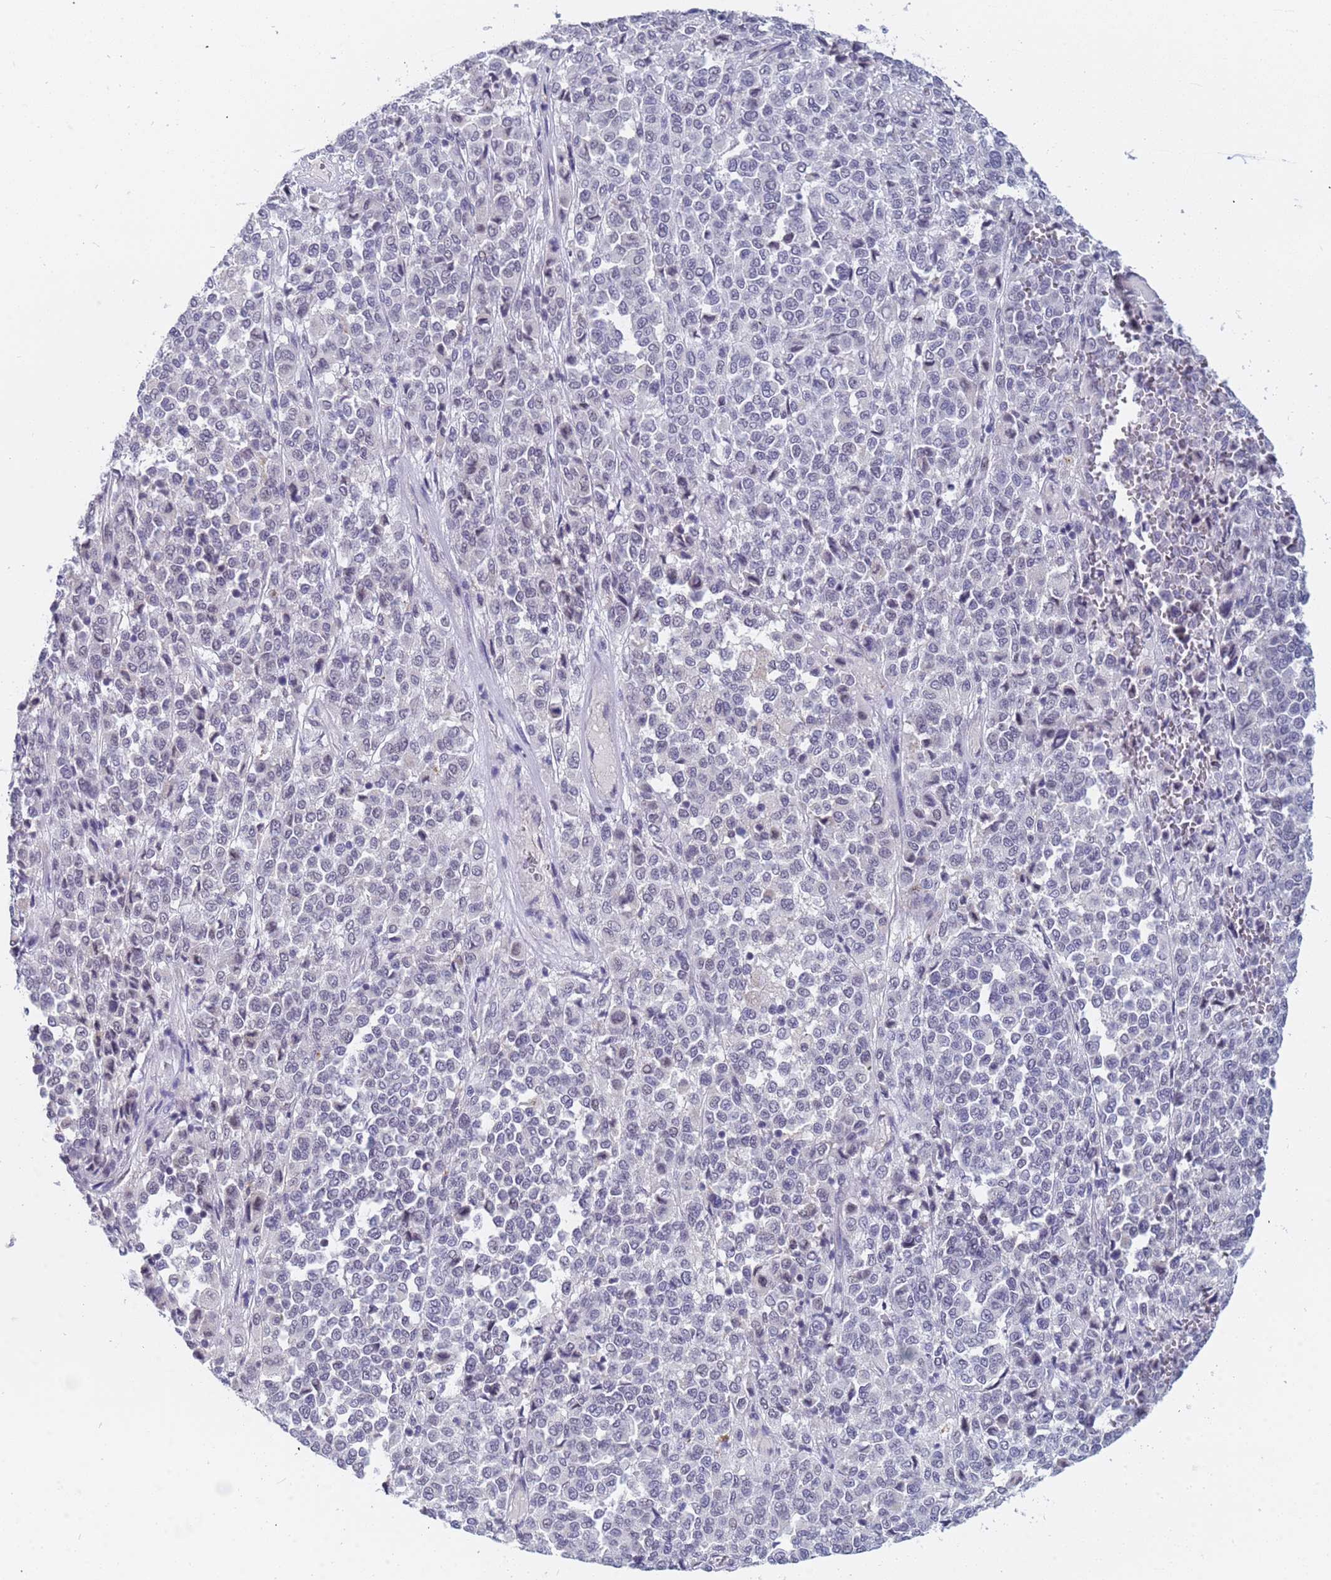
{"staining": {"intensity": "negative", "quantity": "none", "location": "none"}, "tissue": "melanoma", "cell_type": "Tumor cells", "image_type": "cancer", "snomed": [{"axis": "morphology", "description": "Malignant melanoma, Metastatic site"}, {"axis": "topography", "description": "Pancreas"}], "caption": "There is no significant positivity in tumor cells of malignant melanoma (metastatic site).", "gene": "CXorf65", "patient": {"sex": "female", "age": 30}}